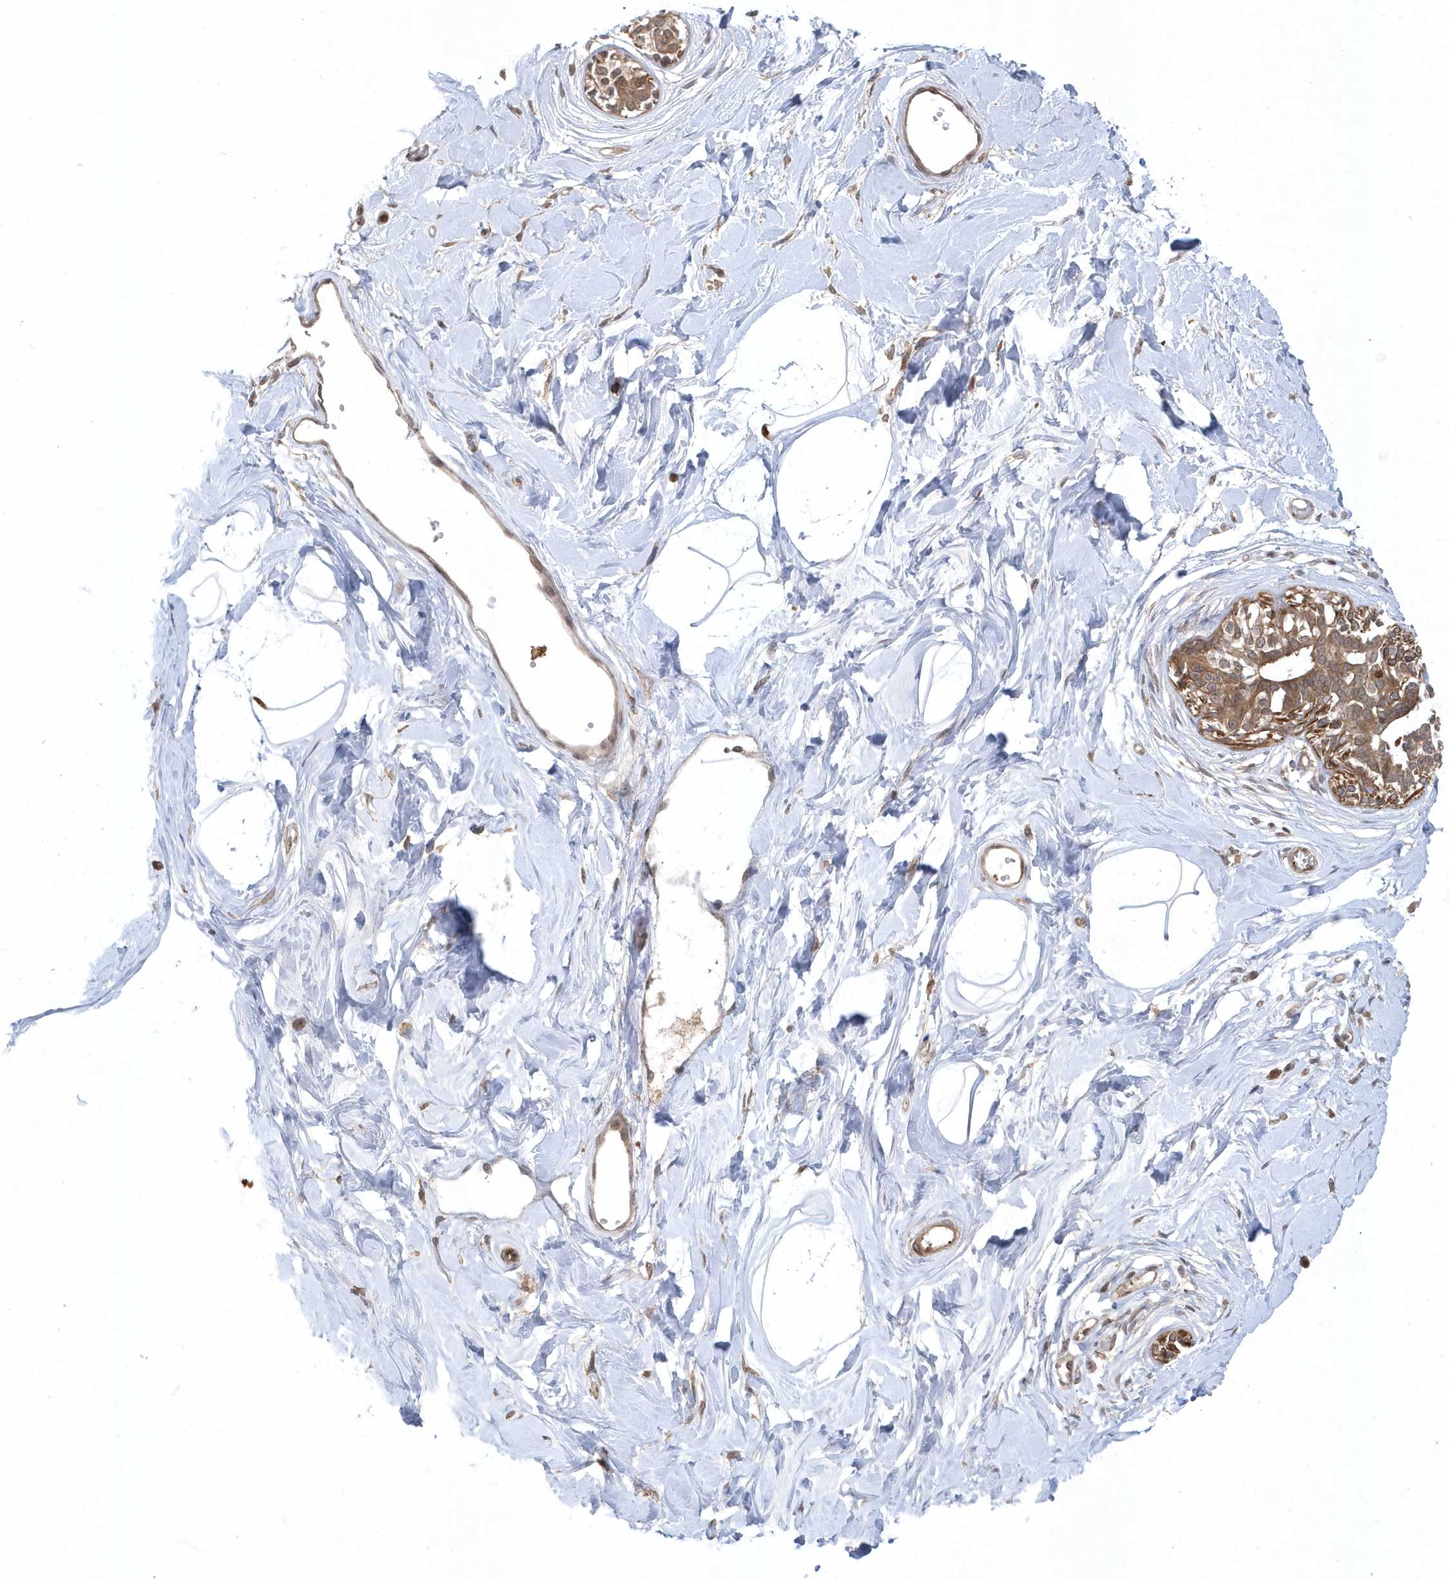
{"staining": {"intensity": "negative", "quantity": "none", "location": "none"}, "tissue": "breast", "cell_type": "Adipocytes", "image_type": "normal", "snomed": [{"axis": "morphology", "description": "Normal tissue, NOS"}, {"axis": "topography", "description": "Breast"}], "caption": "Histopathology image shows no protein expression in adipocytes of unremarkable breast.", "gene": "ACYP1", "patient": {"sex": "female", "age": 45}}